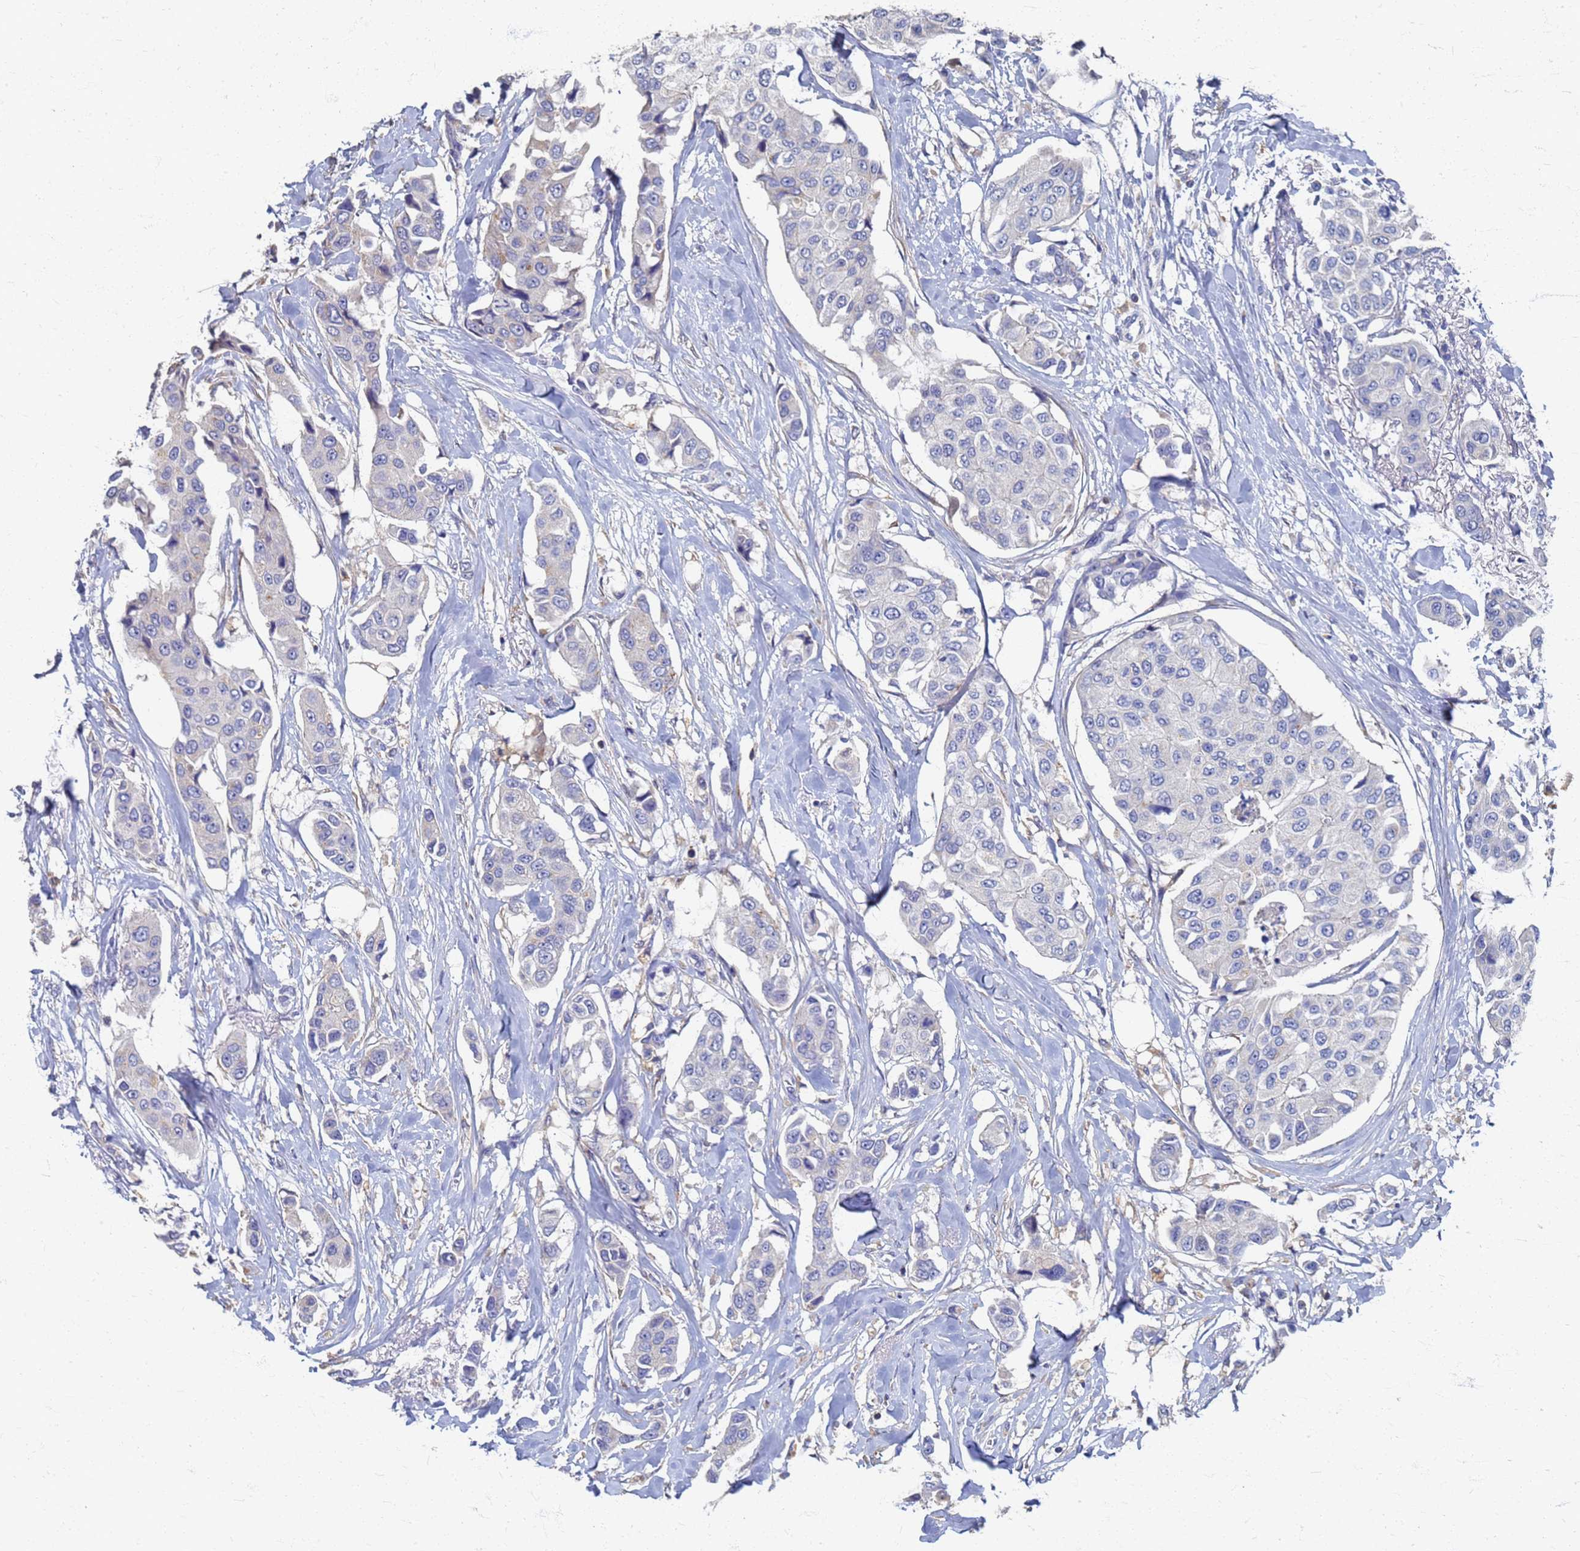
{"staining": {"intensity": "negative", "quantity": "none", "location": "none"}, "tissue": "breast cancer", "cell_type": "Tumor cells", "image_type": "cancer", "snomed": [{"axis": "morphology", "description": "Duct carcinoma"}, {"axis": "topography", "description": "Breast"}], "caption": "Immunohistochemical staining of breast cancer (intraductal carcinoma) reveals no significant staining in tumor cells.", "gene": "KRCC1", "patient": {"sex": "female", "age": 80}}